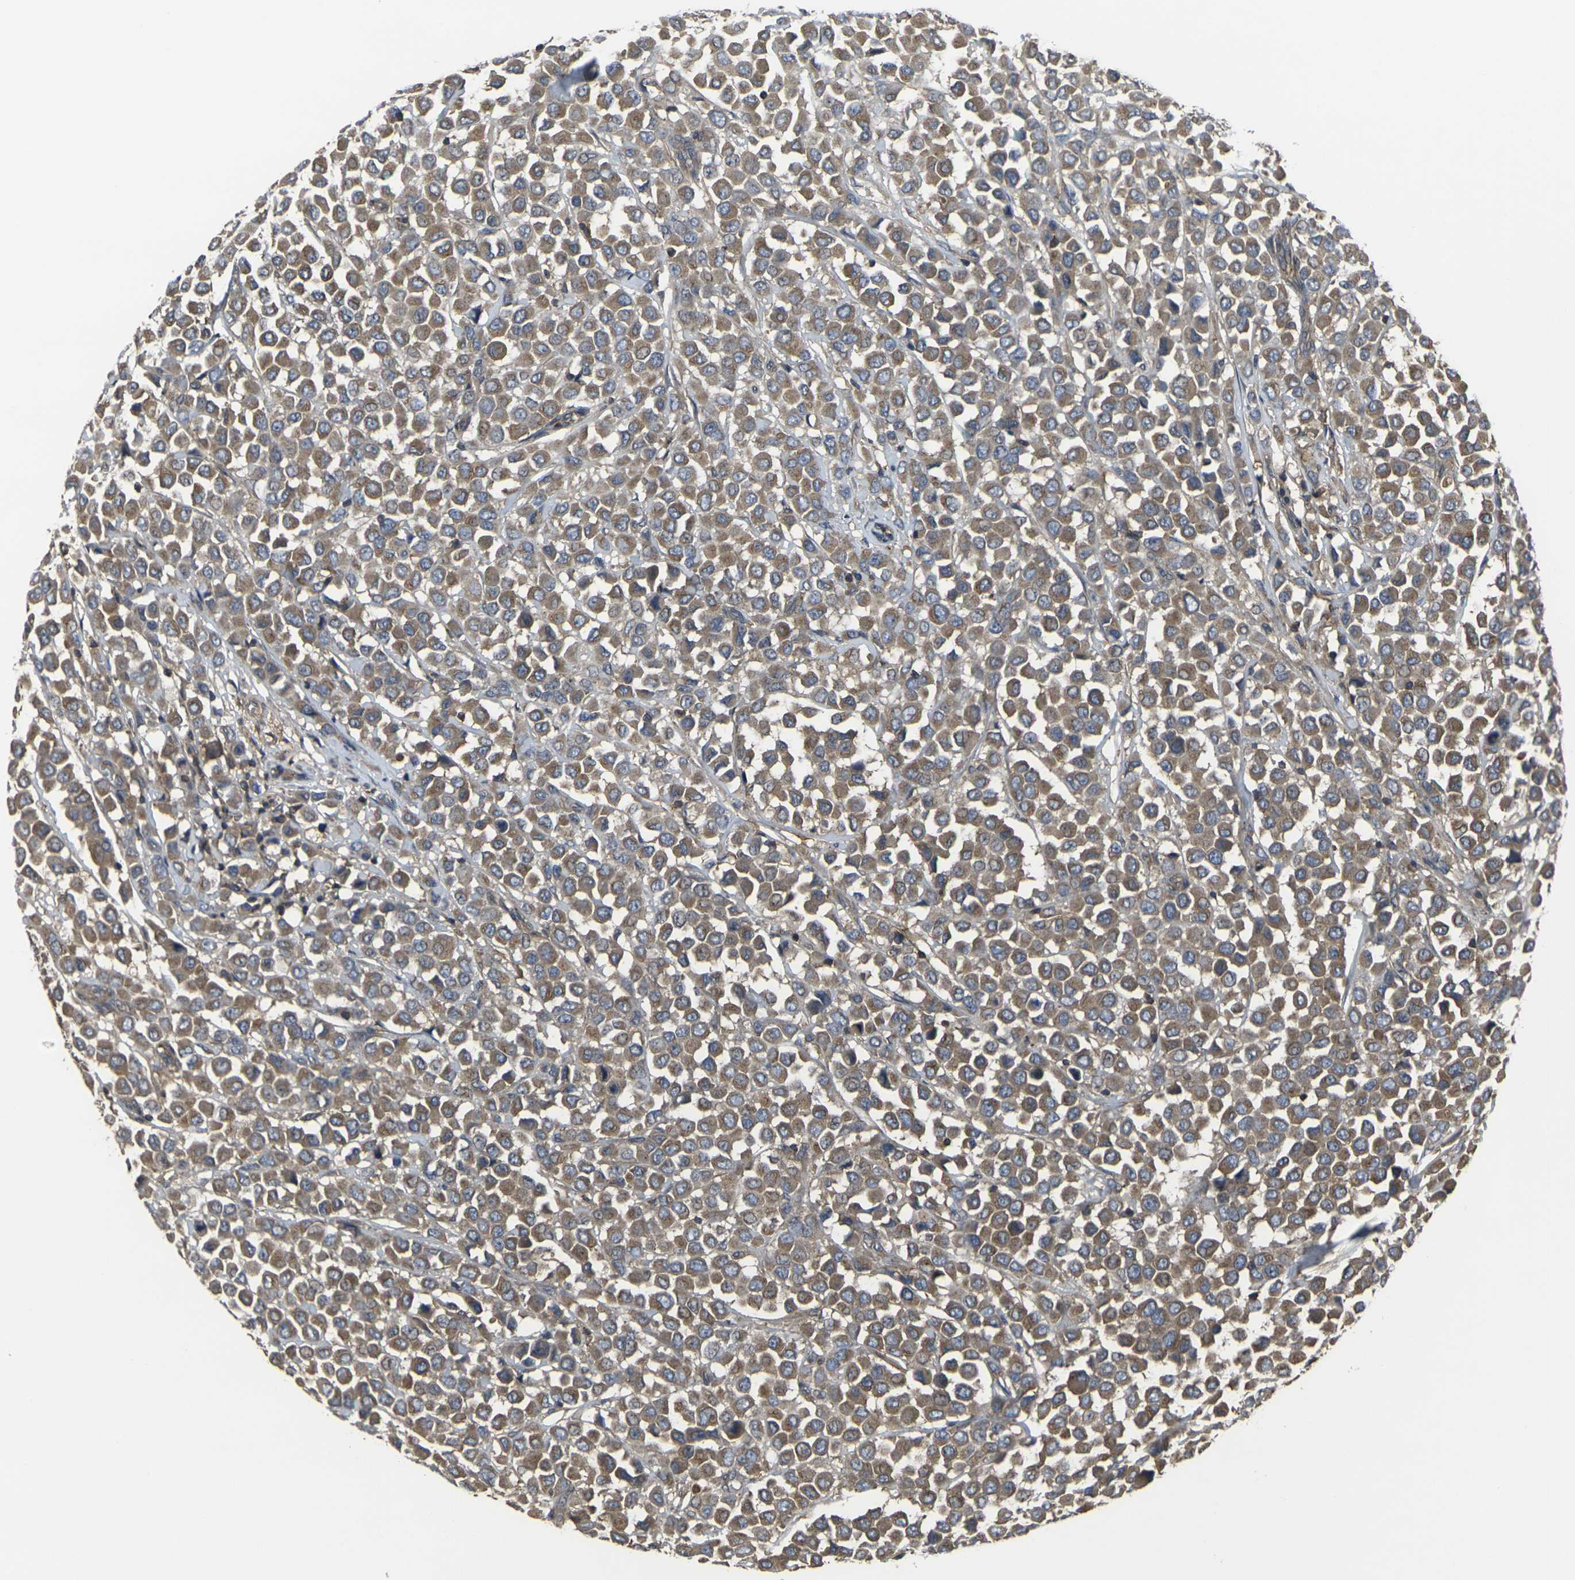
{"staining": {"intensity": "moderate", "quantity": ">75%", "location": "cytoplasmic/membranous"}, "tissue": "breast cancer", "cell_type": "Tumor cells", "image_type": "cancer", "snomed": [{"axis": "morphology", "description": "Duct carcinoma"}, {"axis": "topography", "description": "Breast"}], "caption": "Immunohistochemistry (IHC) of infiltrating ductal carcinoma (breast) exhibits medium levels of moderate cytoplasmic/membranous expression in approximately >75% of tumor cells.", "gene": "PRKACB", "patient": {"sex": "female", "age": 61}}